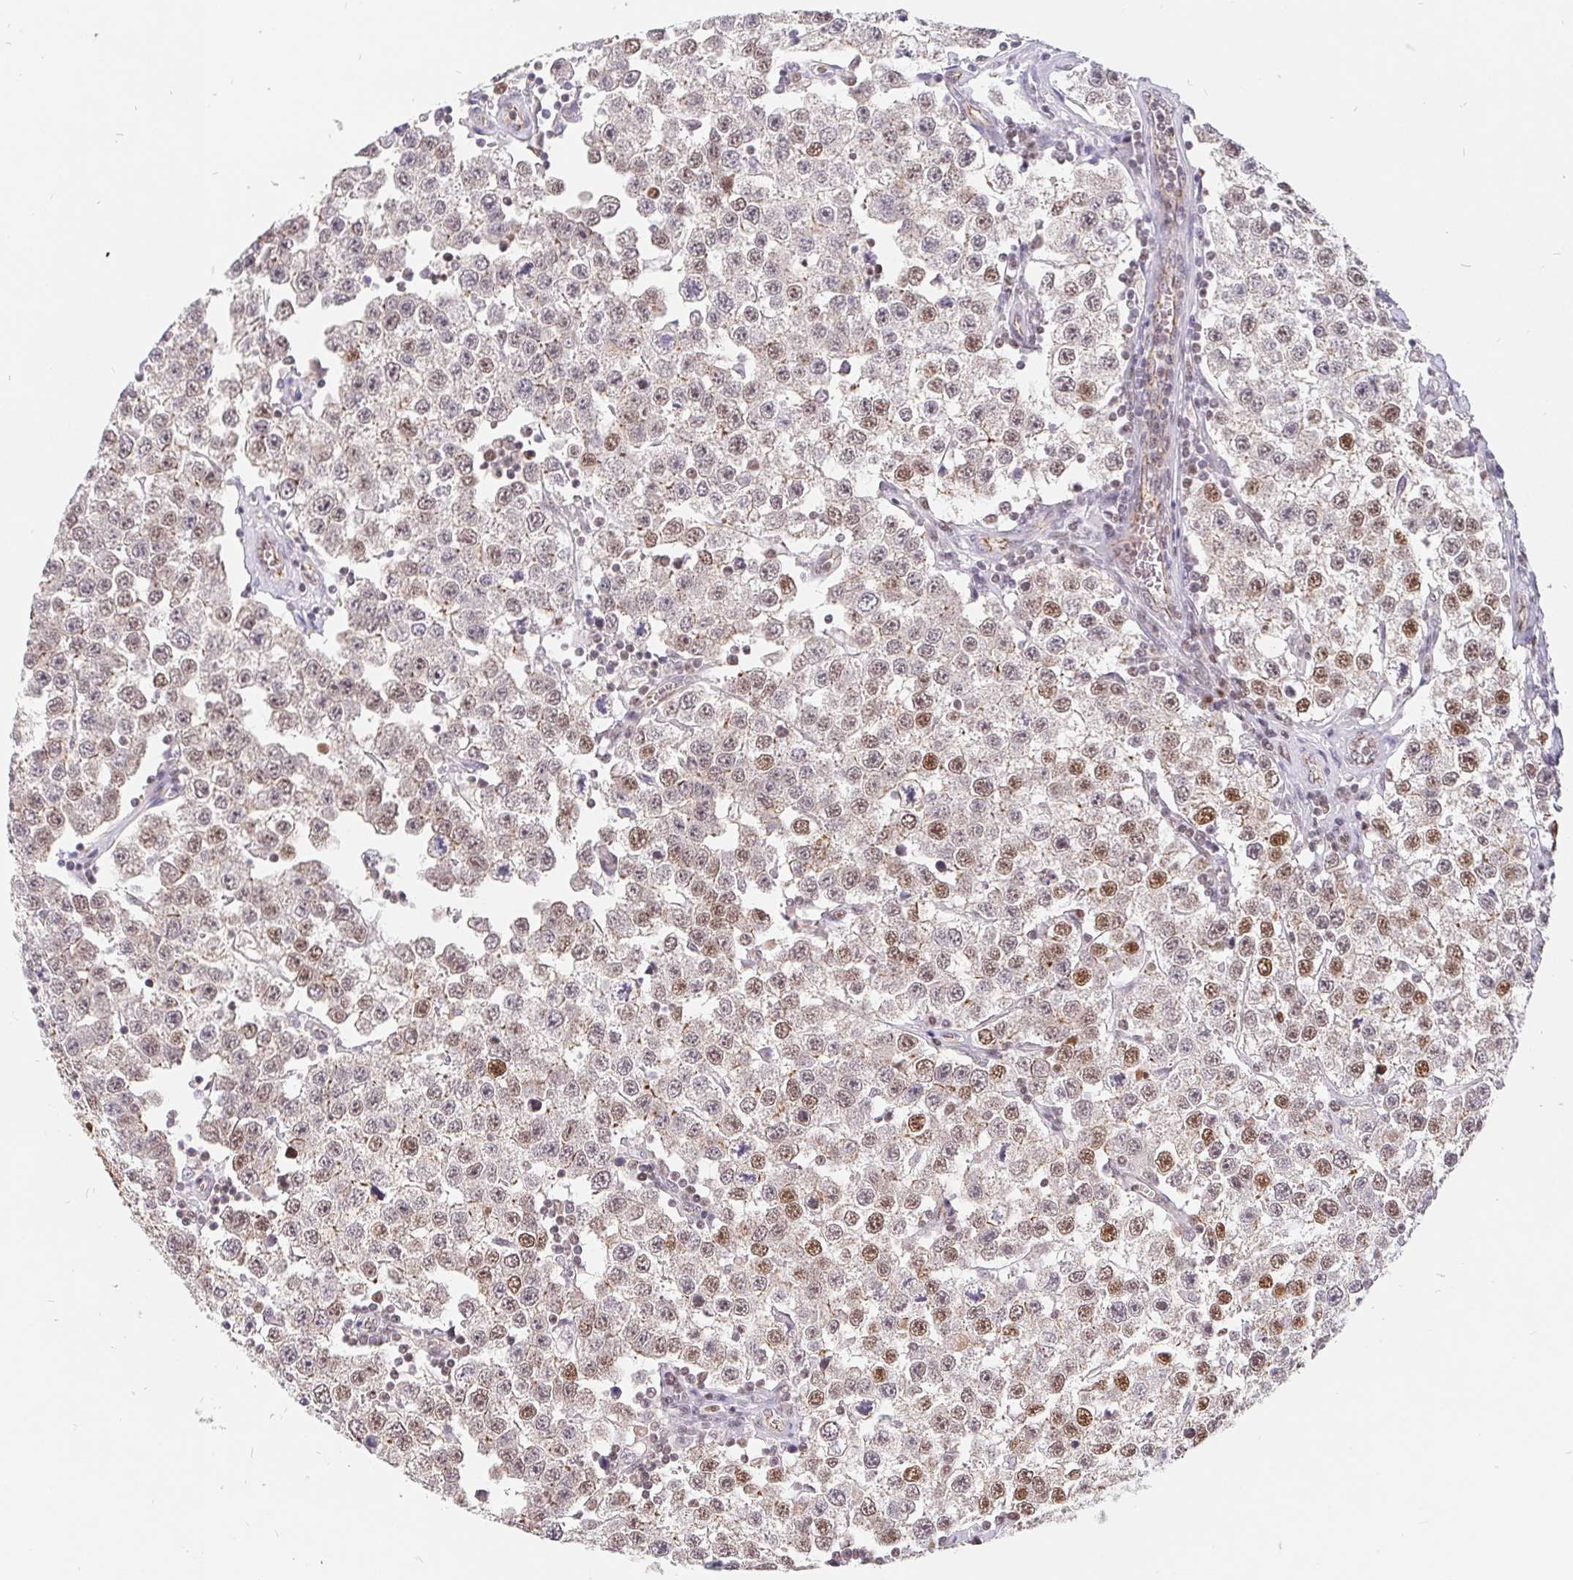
{"staining": {"intensity": "weak", "quantity": "25%-75%", "location": "nuclear"}, "tissue": "testis cancer", "cell_type": "Tumor cells", "image_type": "cancer", "snomed": [{"axis": "morphology", "description": "Seminoma, NOS"}, {"axis": "topography", "description": "Testis"}], "caption": "Immunohistochemistry (IHC) of testis seminoma reveals low levels of weak nuclear expression in approximately 25%-75% of tumor cells. The protein of interest is shown in brown color, while the nuclei are stained blue.", "gene": "POU2F1", "patient": {"sex": "male", "age": 34}}